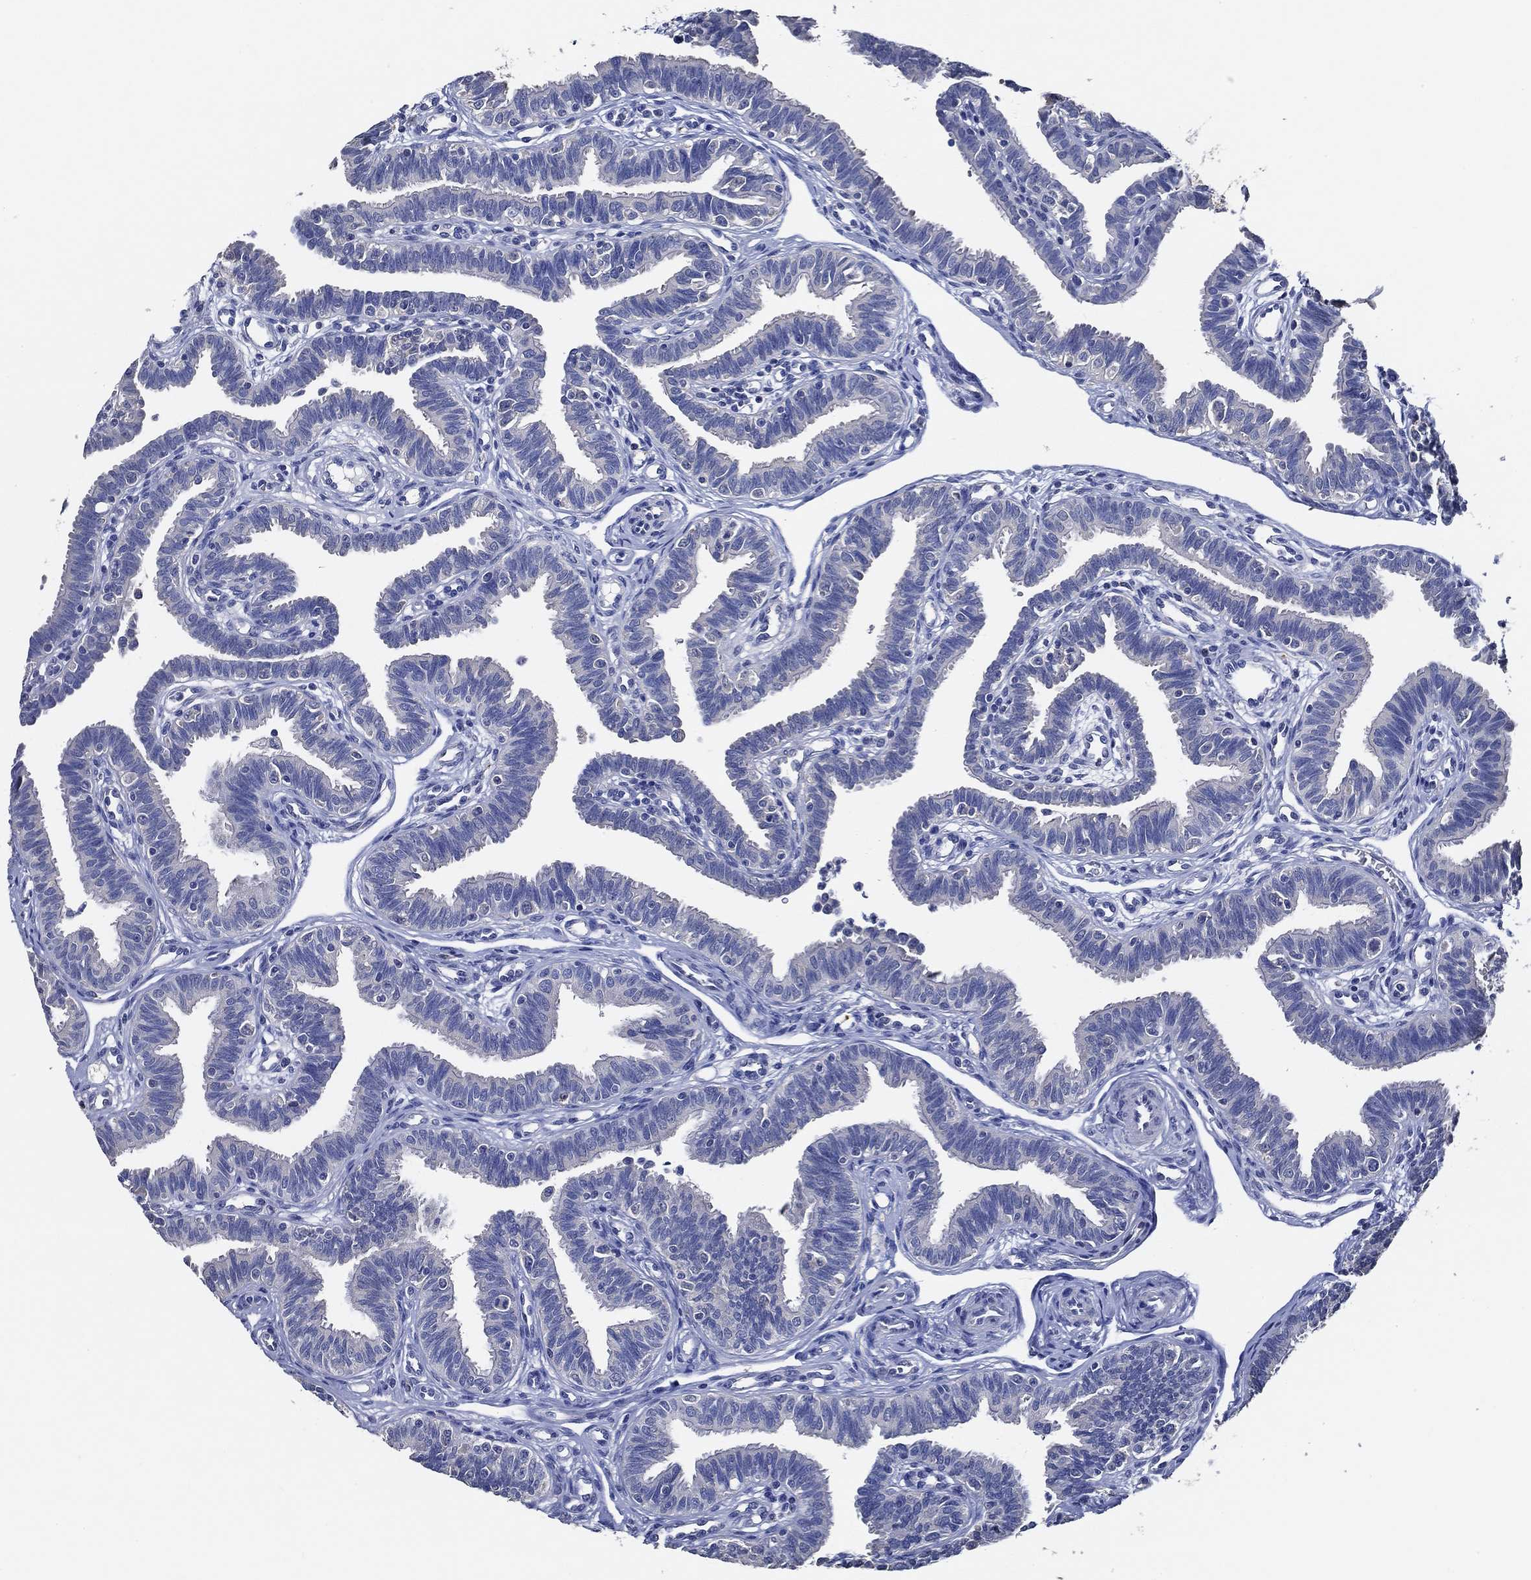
{"staining": {"intensity": "negative", "quantity": "none", "location": "none"}, "tissue": "fallopian tube", "cell_type": "Glandular cells", "image_type": "normal", "snomed": [{"axis": "morphology", "description": "Normal tissue, NOS"}, {"axis": "topography", "description": "Fallopian tube"}], "caption": "Immunohistochemistry micrograph of unremarkable fallopian tube: fallopian tube stained with DAB (3,3'-diaminobenzidine) shows no significant protein staining in glandular cells. (DAB (3,3'-diaminobenzidine) immunohistochemistry (IHC) with hematoxylin counter stain).", "gene": "DOCK3", "patient": {"sex": "female", "age": 36}}